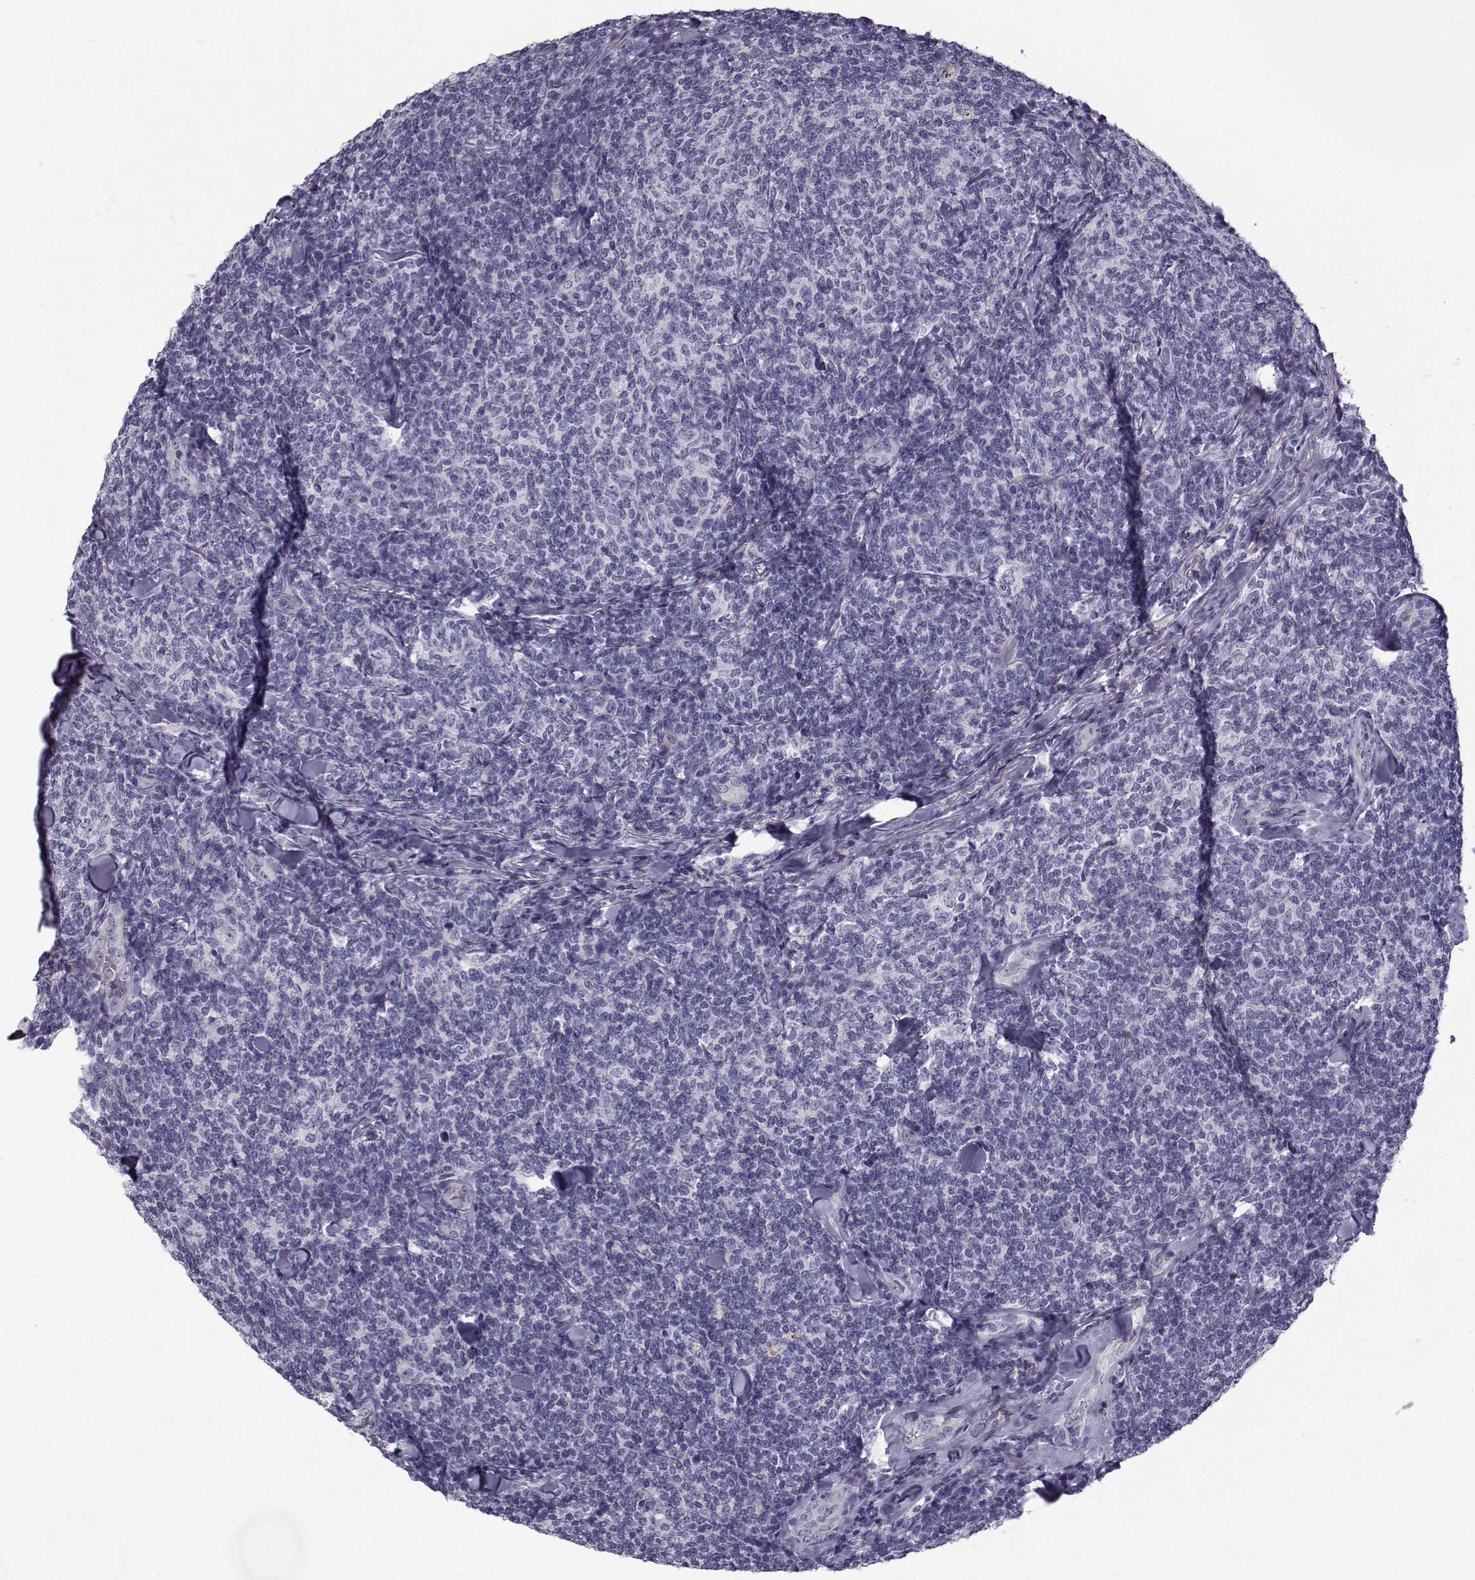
{"staining": {"intensity": "negative", "quantity": "none", "location": "none"}, "tissue": "lymphoma", "cell_type": "Tumor cells", "image_type": "cancer", "snomed": [{"axis": "morphology", "description": "Malignant lymphoma, non-Hodgkin's type, Low grade"}, {"axis": "topography", "description": "Lymph node"}], "caption": "Immunohistochemical staining of human lymphoma demonstrates no significant expression in tumor cells. (Stains: DAB (3,3'-diaminobenzidine) immunohistochemistry with hematoxylin counter stain, Microscopy: brightfield microscopy at high magnification).", "gene": "CALCR", "patient": {"sex": "female", "age": 56}}